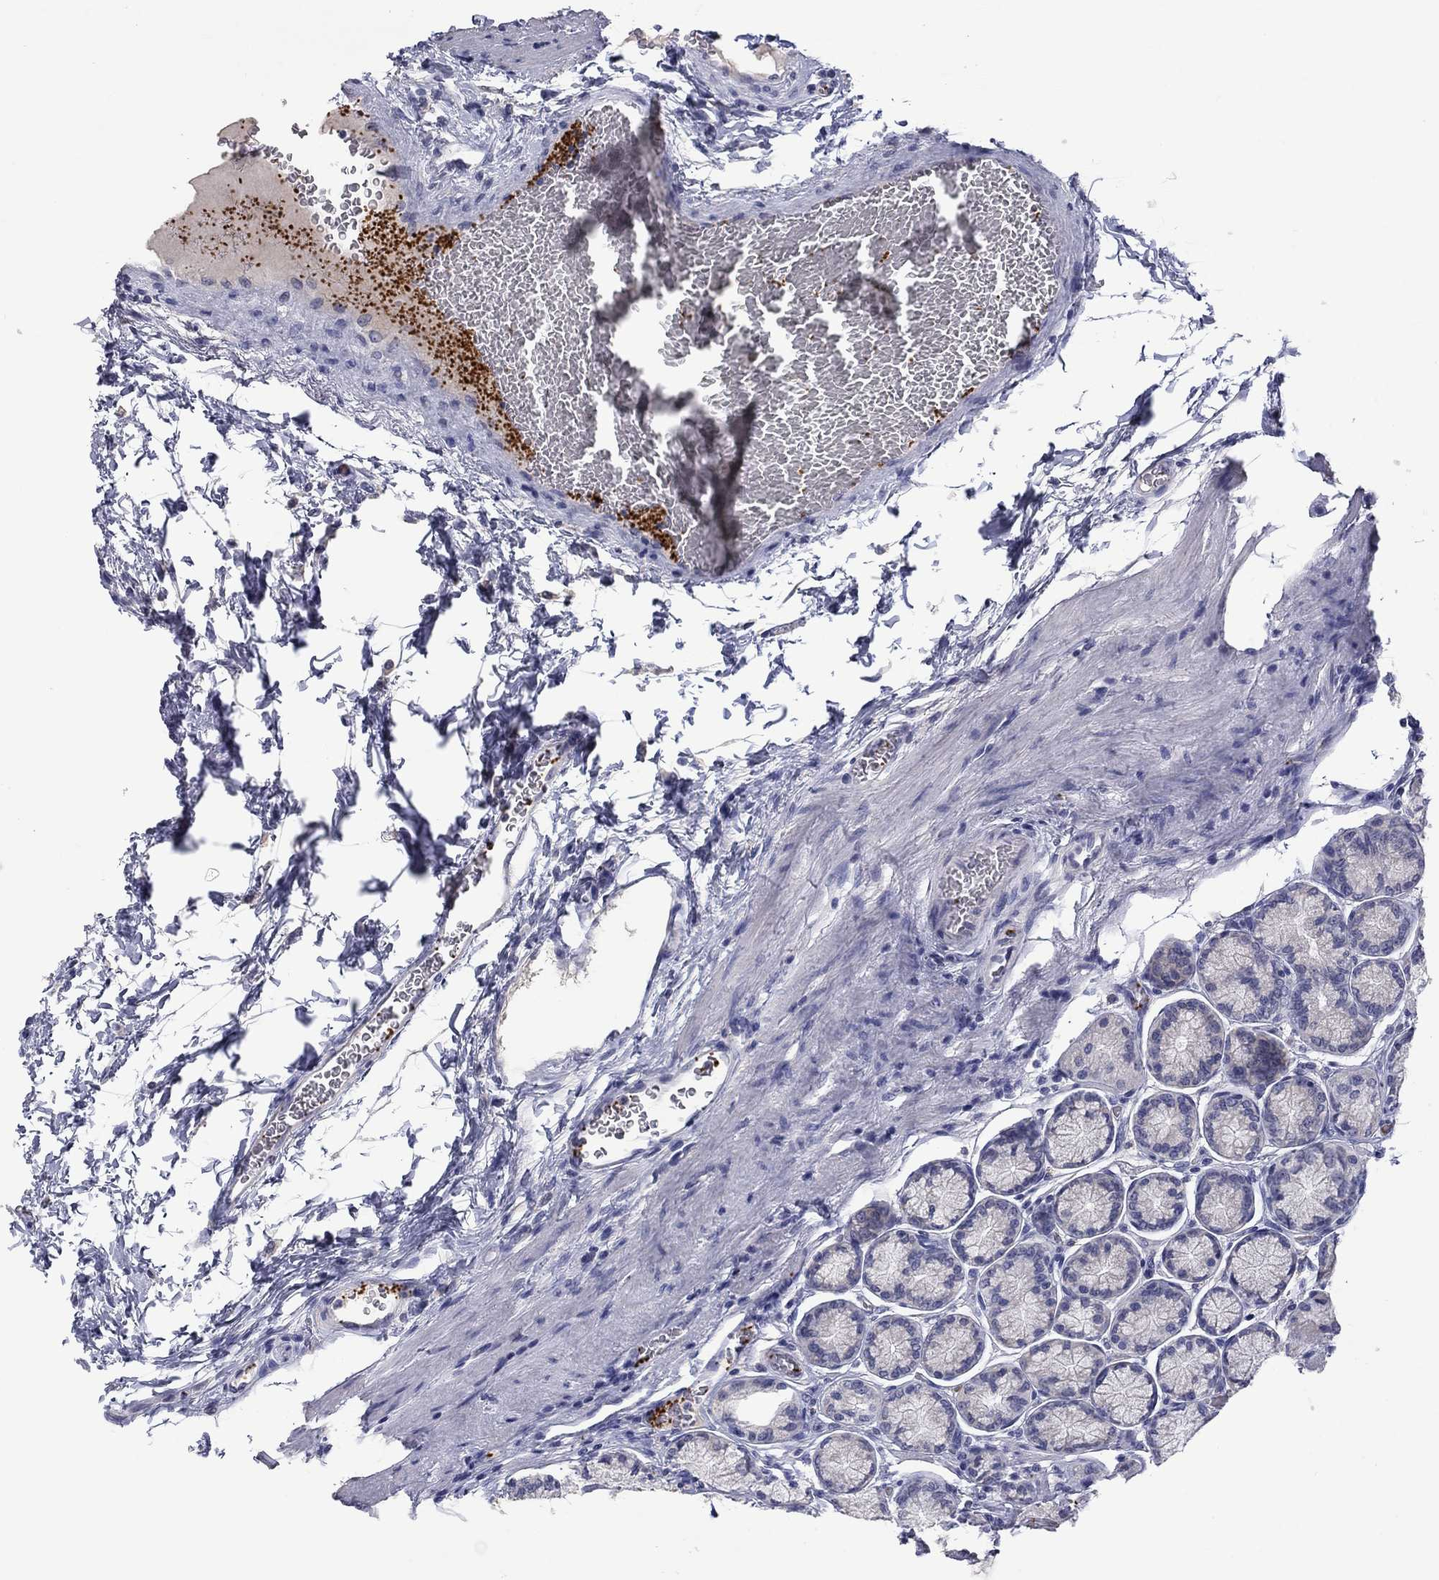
{"staining": {"intensity": "weak", "quantity": "25%-75%", "location": "cytoplasmic/membranous"}, "tissue": "stomach", "cell_type": "Glandular cells", "image_type": "normal", "snomed": [{"axis": "morphology", "description": "Normal tissue, NOS"}, {"axis": "morphology", "description": "Adenocarcinoma, NOS"}, {"axis": "morphology", "description": "Adenocarcinoma, High grade"}, {"axis": "topography", "description": "Stomach, upper"}, {"axis": "topography", "description": "Stomach"}], "caption": "Immunohistochemical staining of normal human stomach demonstrates weak cytoplasmic/membranous protein expression in approximately 25%-75% of glandular cells.", "gene": "PLEK", "patient": {"sex": "female", "age": 65}}